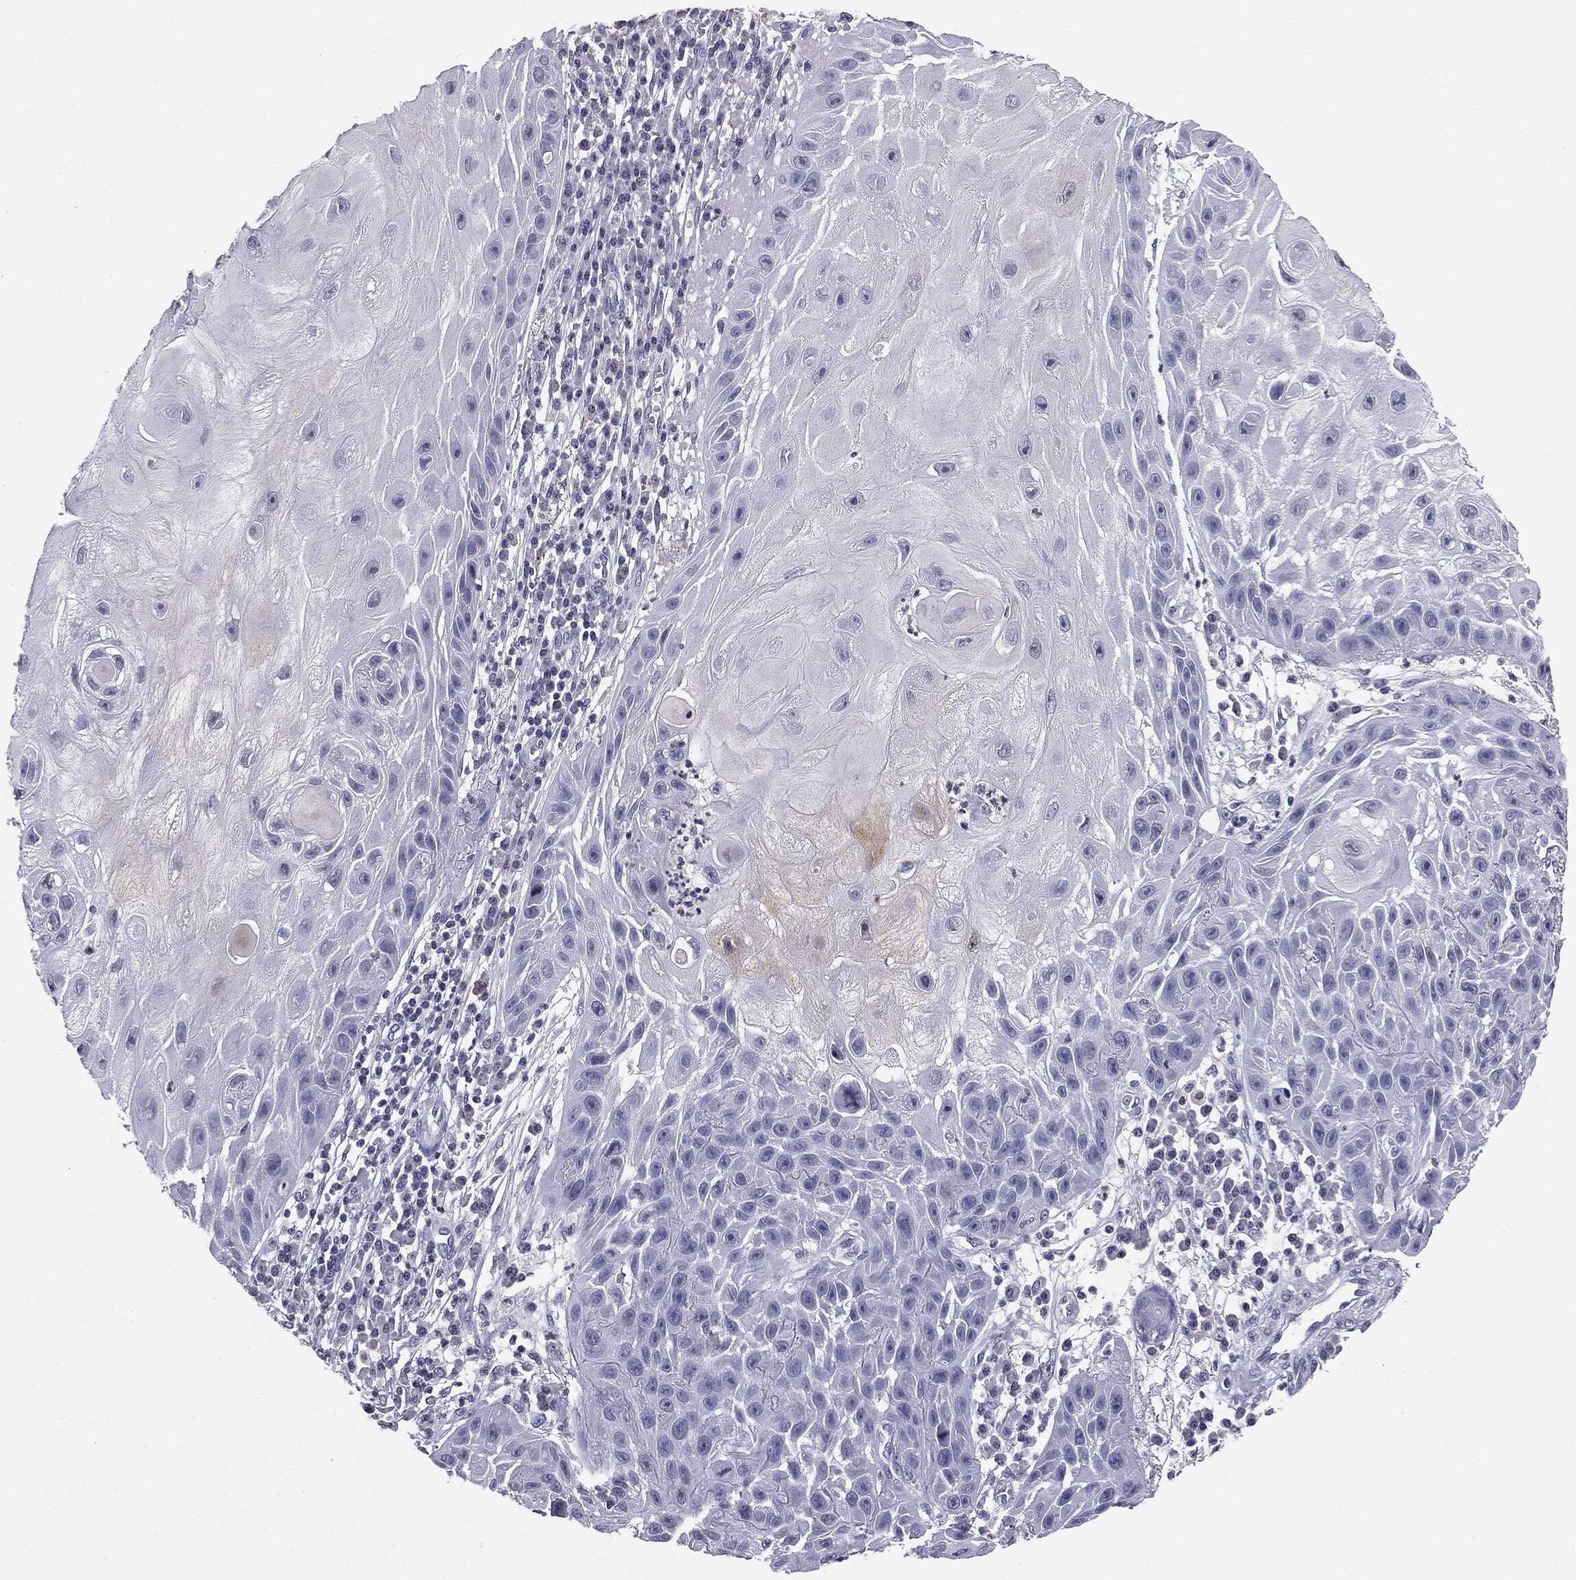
{"staining": {"intensity": "negative", "quantity": "none", "location": "none"}, "tissue": "skin cancer", "cell_type": "Tumor cells", "image_type": "cancer", "snomed": [{"axis": "morphology", "description": "Normal tissue, NOS"}, {"axis": "morphology", "description": "Squamous cell carcinoma, NOS"}, {"axis": "topography", "description": "Skin"}], "caption": "Skin squamous cell carcinoma stained for a protein using IHC shows no positivity tumor cells.", "gene": "SERPINB4", "patient": {"sex": "male", "age": 79}}